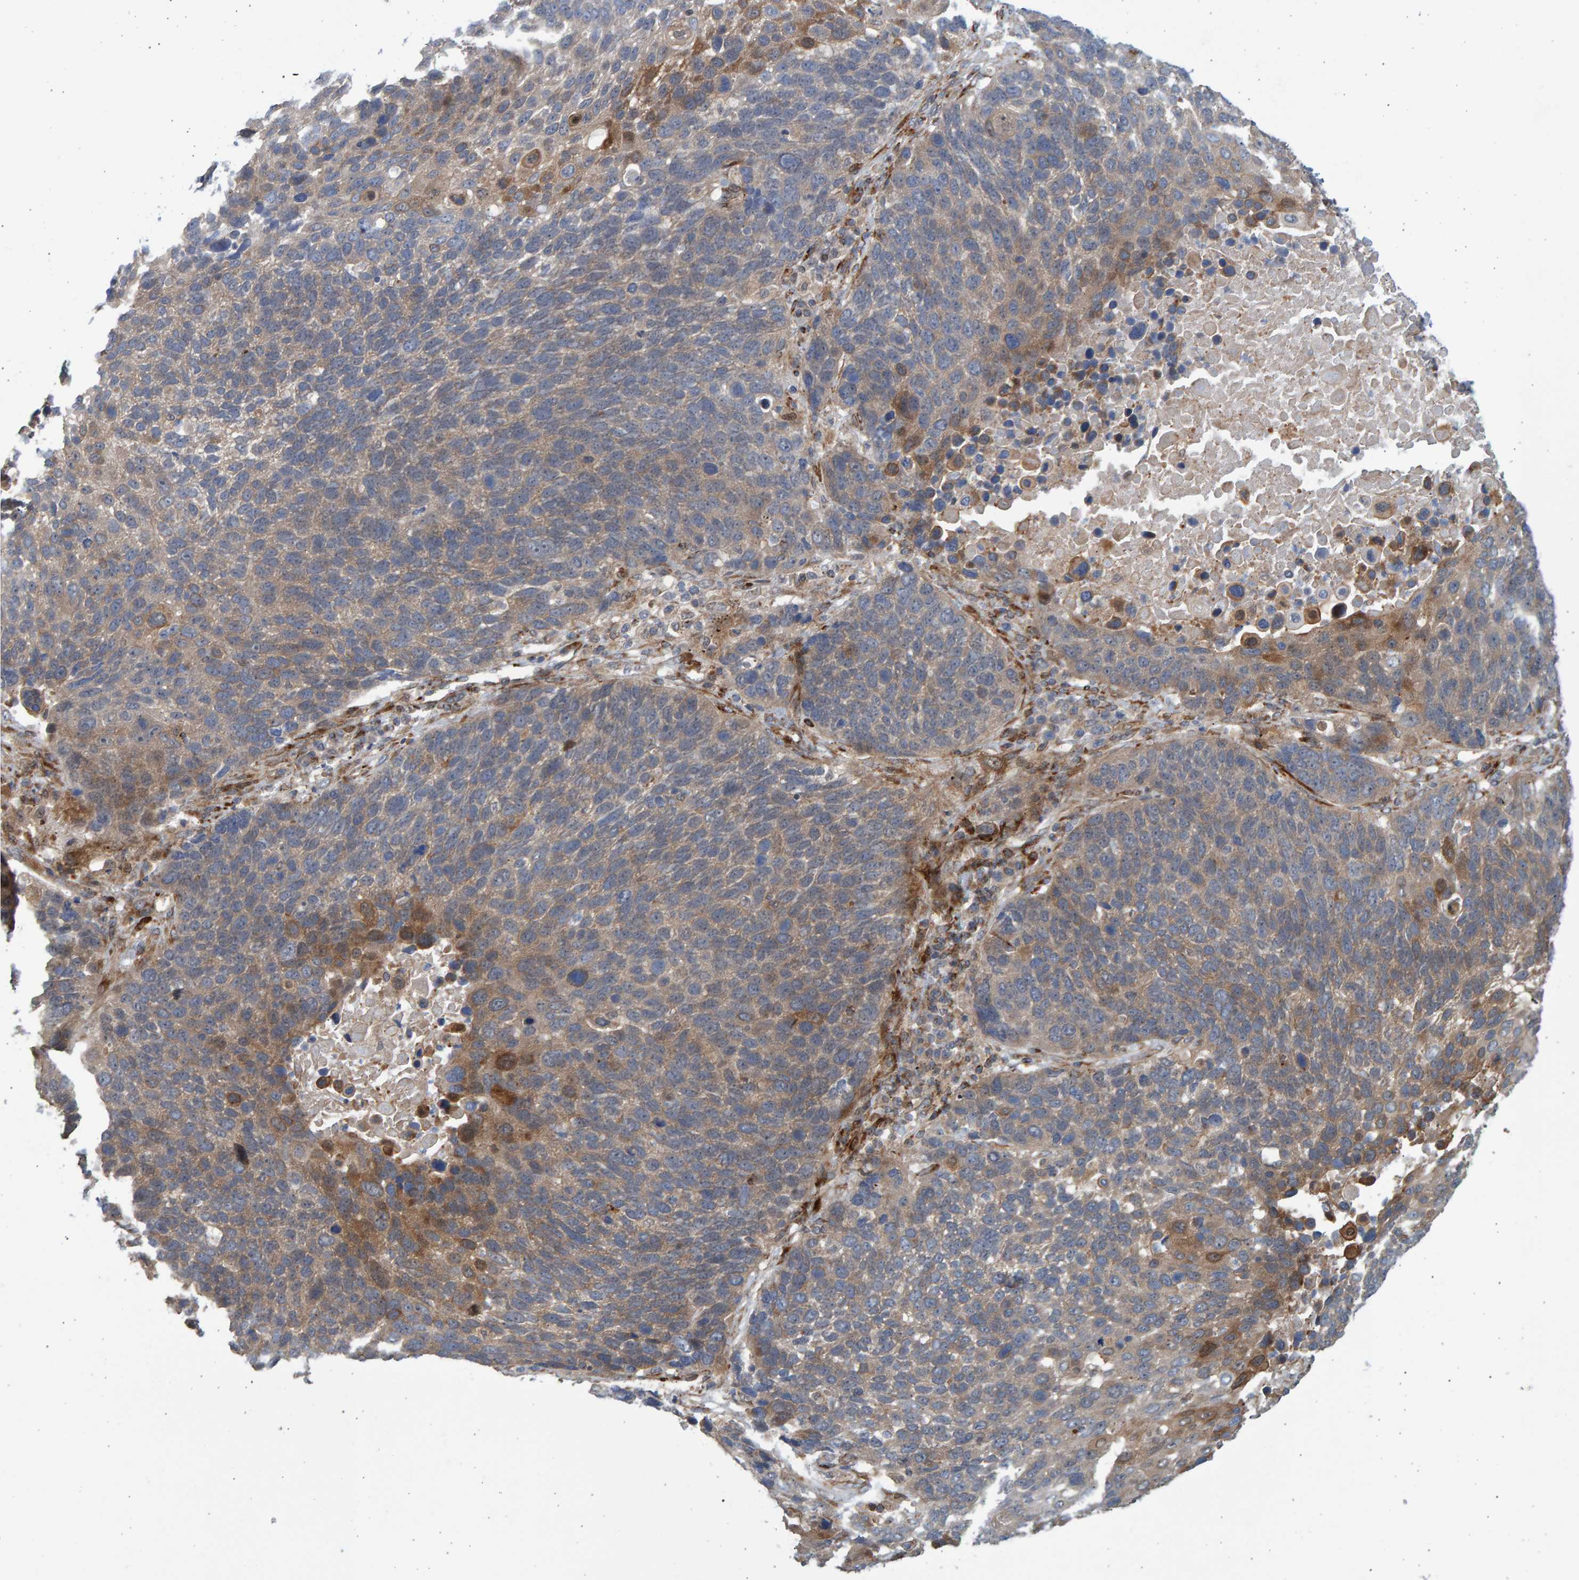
{"staining": {"intensity": "moderate", "quantity": "<25%", "location": "cytoplasmic/membranous"}, "tissue": "lung cancer", "cell_type": "Tumor cells", "image_type": "cancer", "snomed": [{"axis": "morphology", "description": "Squamous cell carcinoma, NOS"}, {"axis": "topography", "description": "Lung"}], "caption": "IHC of squamous cell carcinoma (lung) demonstrates low levels of moderate cytoplasmic/membranous staining in about <25% of tumor cells.", "gene": "LRBA", "patient": {"sex": "male", "age": 66}}